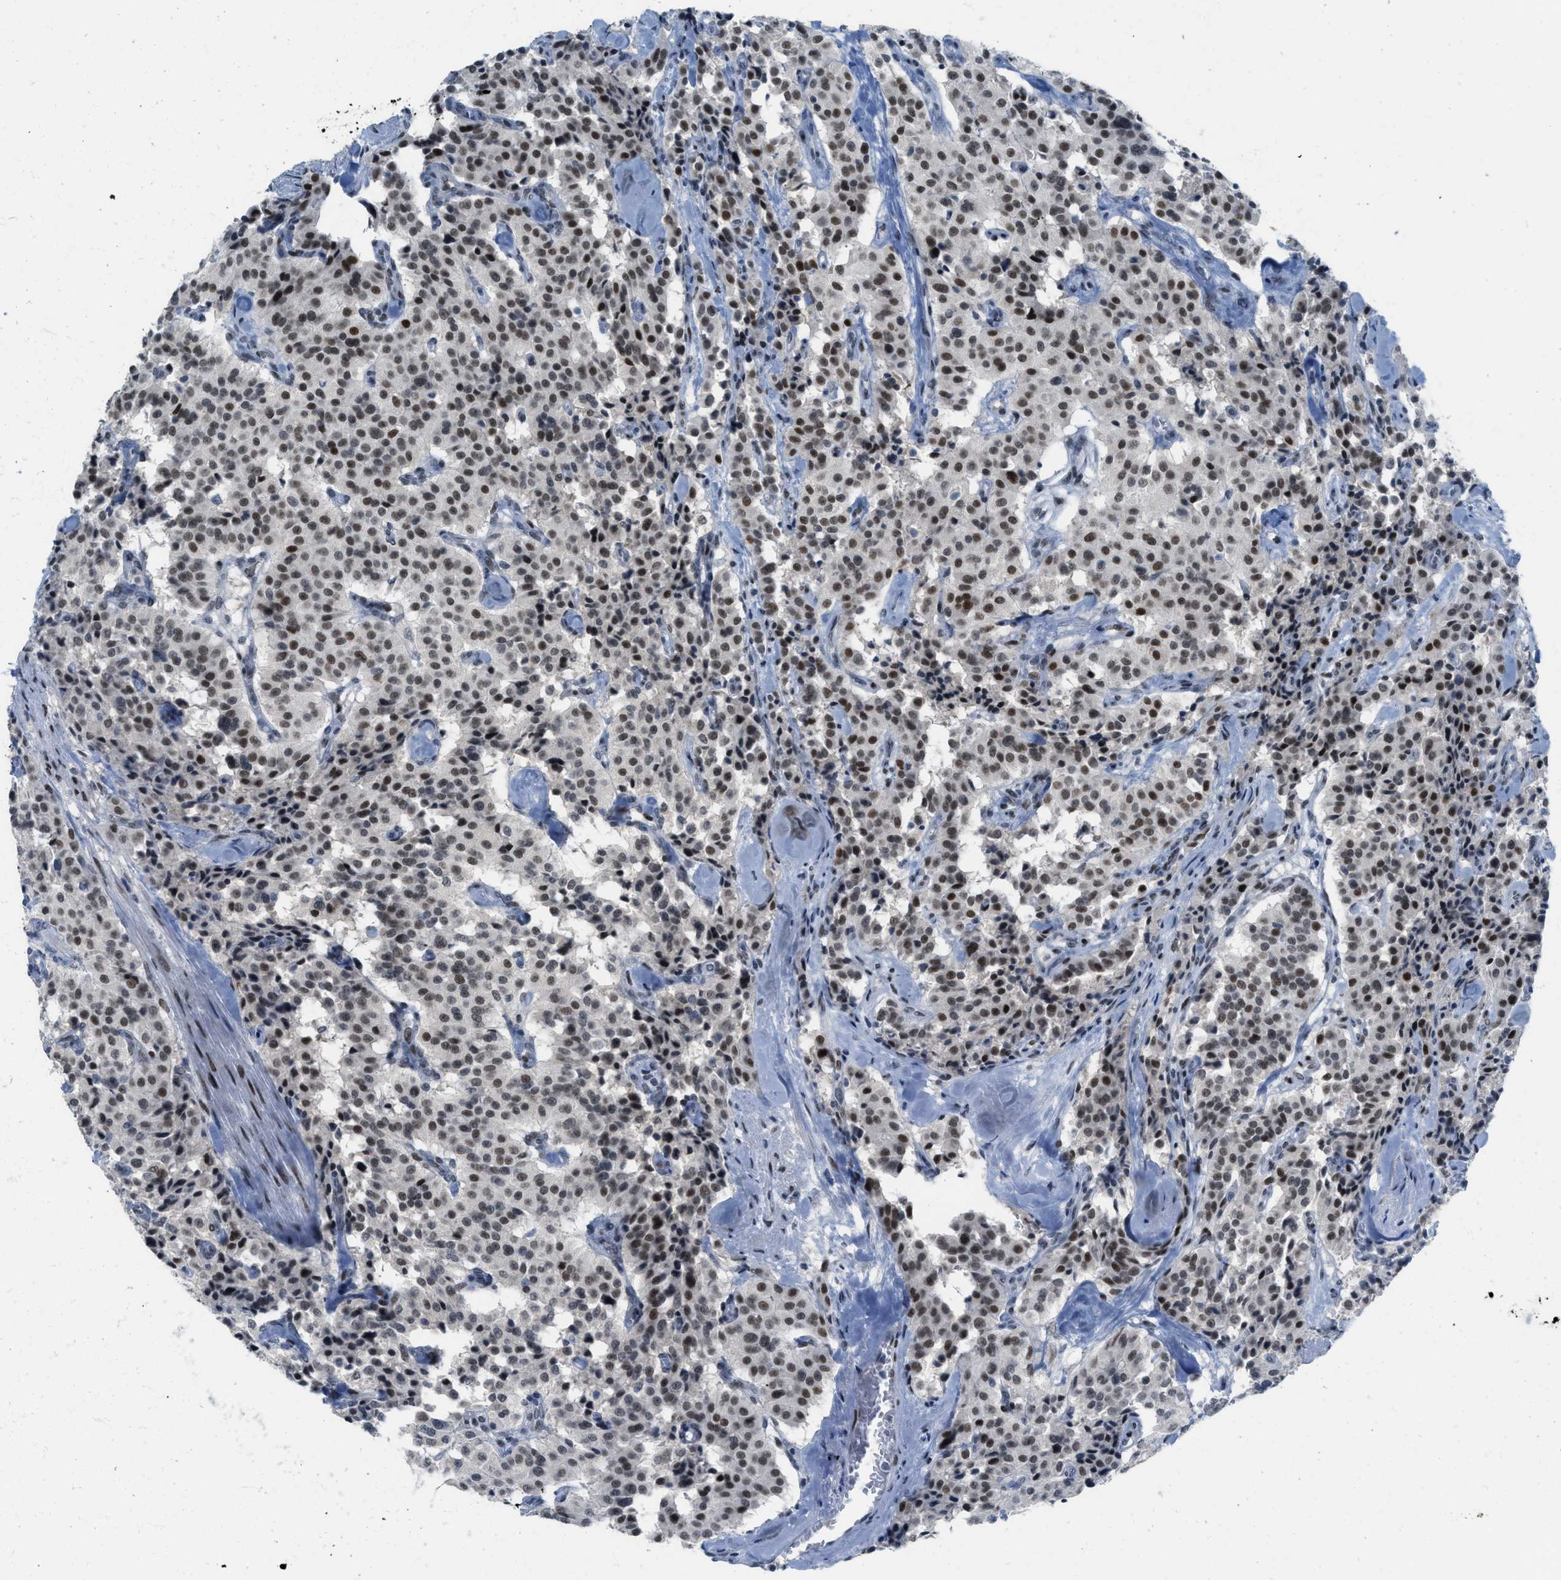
{"staining": {"intensity": "moderate", "quantity": ">75%", "location": "nuclear"}, "tissue": "carcinoid", "cell_type": "Tumor cells", "image_type": "cancer", "snomed": [{"axis": "morphology", "description": "Carcinoid, malignant, NOS"}, {"axis": "topography", "description": "Lung"}], "caption": "Immunohistochemistry histopathology image of neoplastic tissue: carcinoid stained using immunohistochemistry demonstrates medium levels of moderate protein expression localized specifically in the nuclear of tumor cells, appearing as a nuclear brown color.", "gene": "PBX1", "patient": {"sex": "male", "age": 30}}